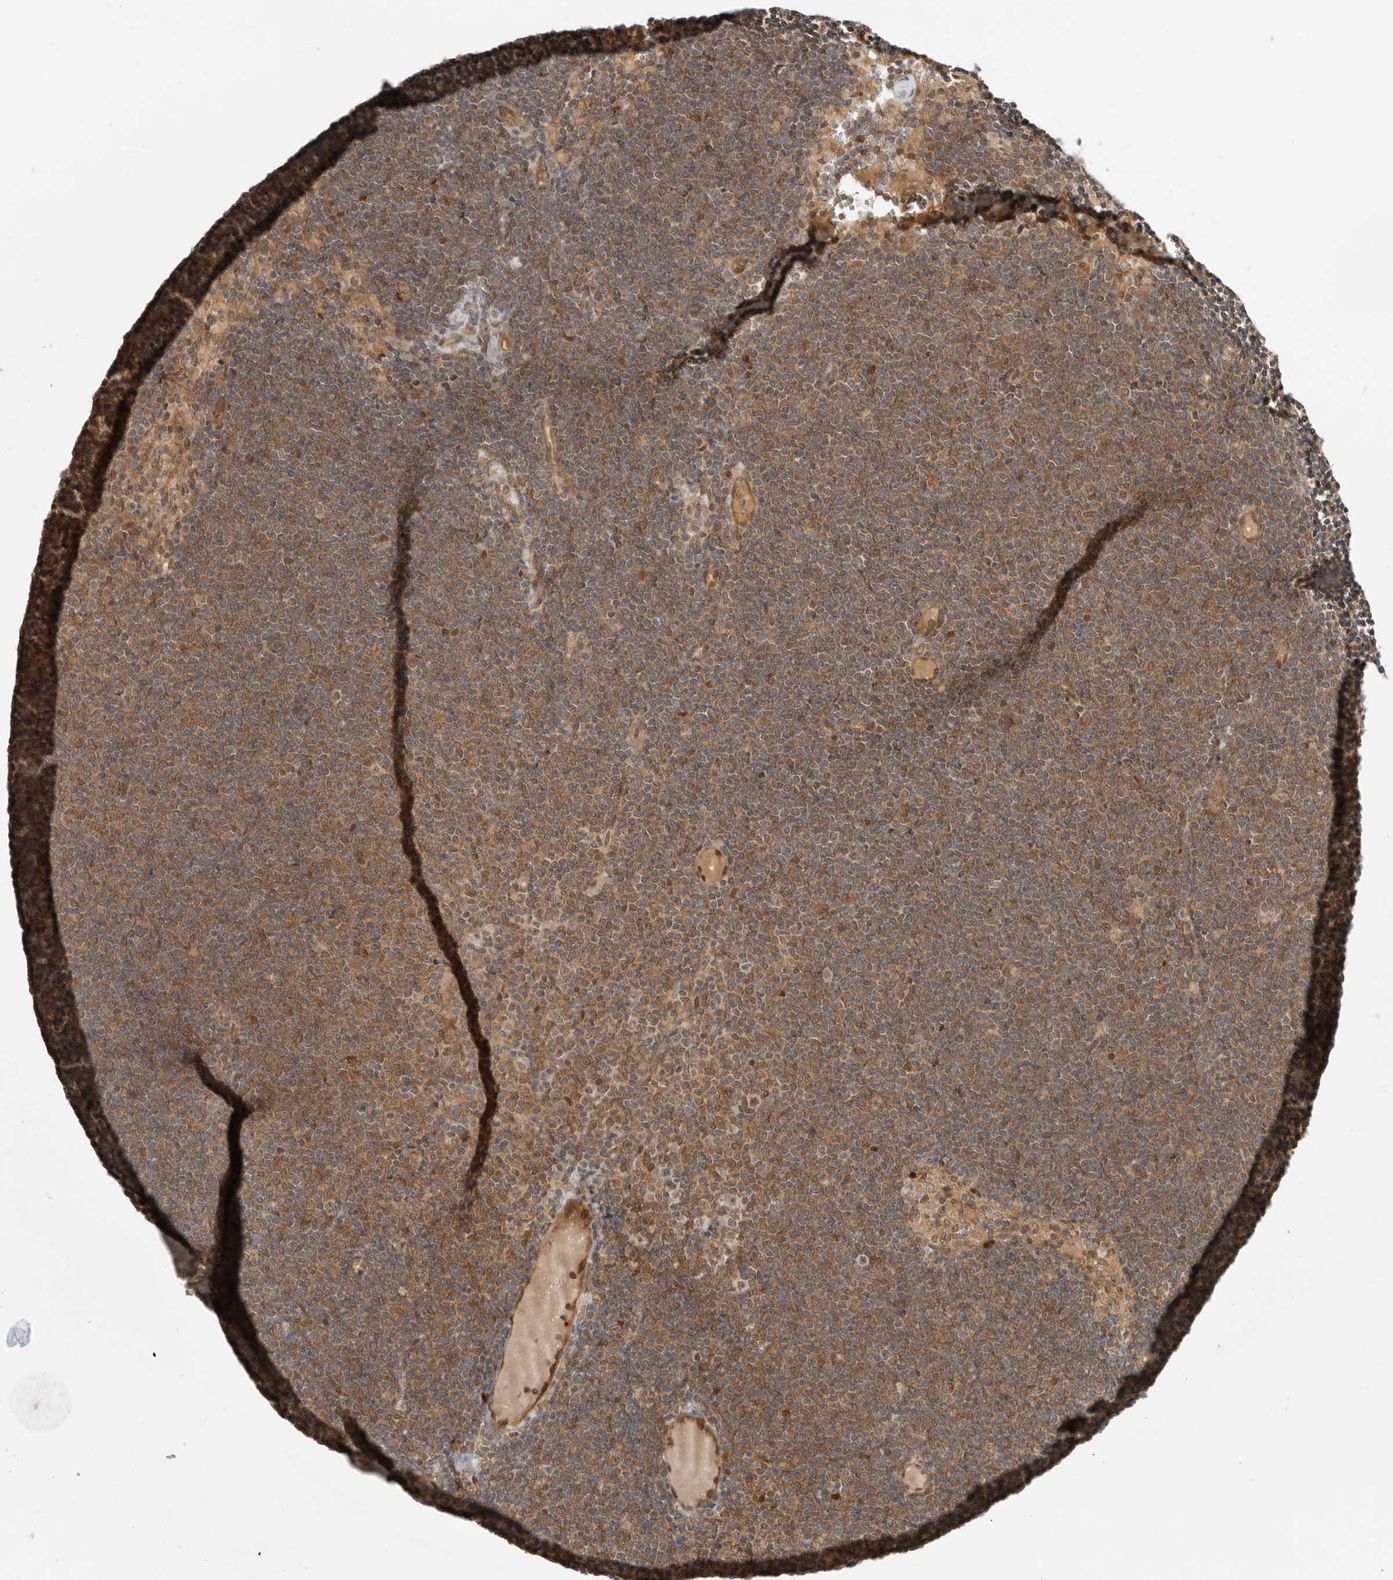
{"staining": {"intensity": "moderate", "quantity": ">75%", "location": "cytoplasmic/membranous"}, "tissue": "lymphoma", "cell_type": "Tumor cells", "image_type": "cancer", "snomed": [{"axis": "morphology", "description": "Malignant lymphoma, non-Hodgkin's type, Low grade"}, {"axis": "topography", "description": "Lymph node"}], "caption": "Moderate cytoplasmic/membranous staining for a protein is identified in about >75% of tumor cells of low-grade malignant lymphoma, non-Hodgkin's type using IHC.", "gene": "DCAF8", "patient": {"sex": "female", "age": 53}}